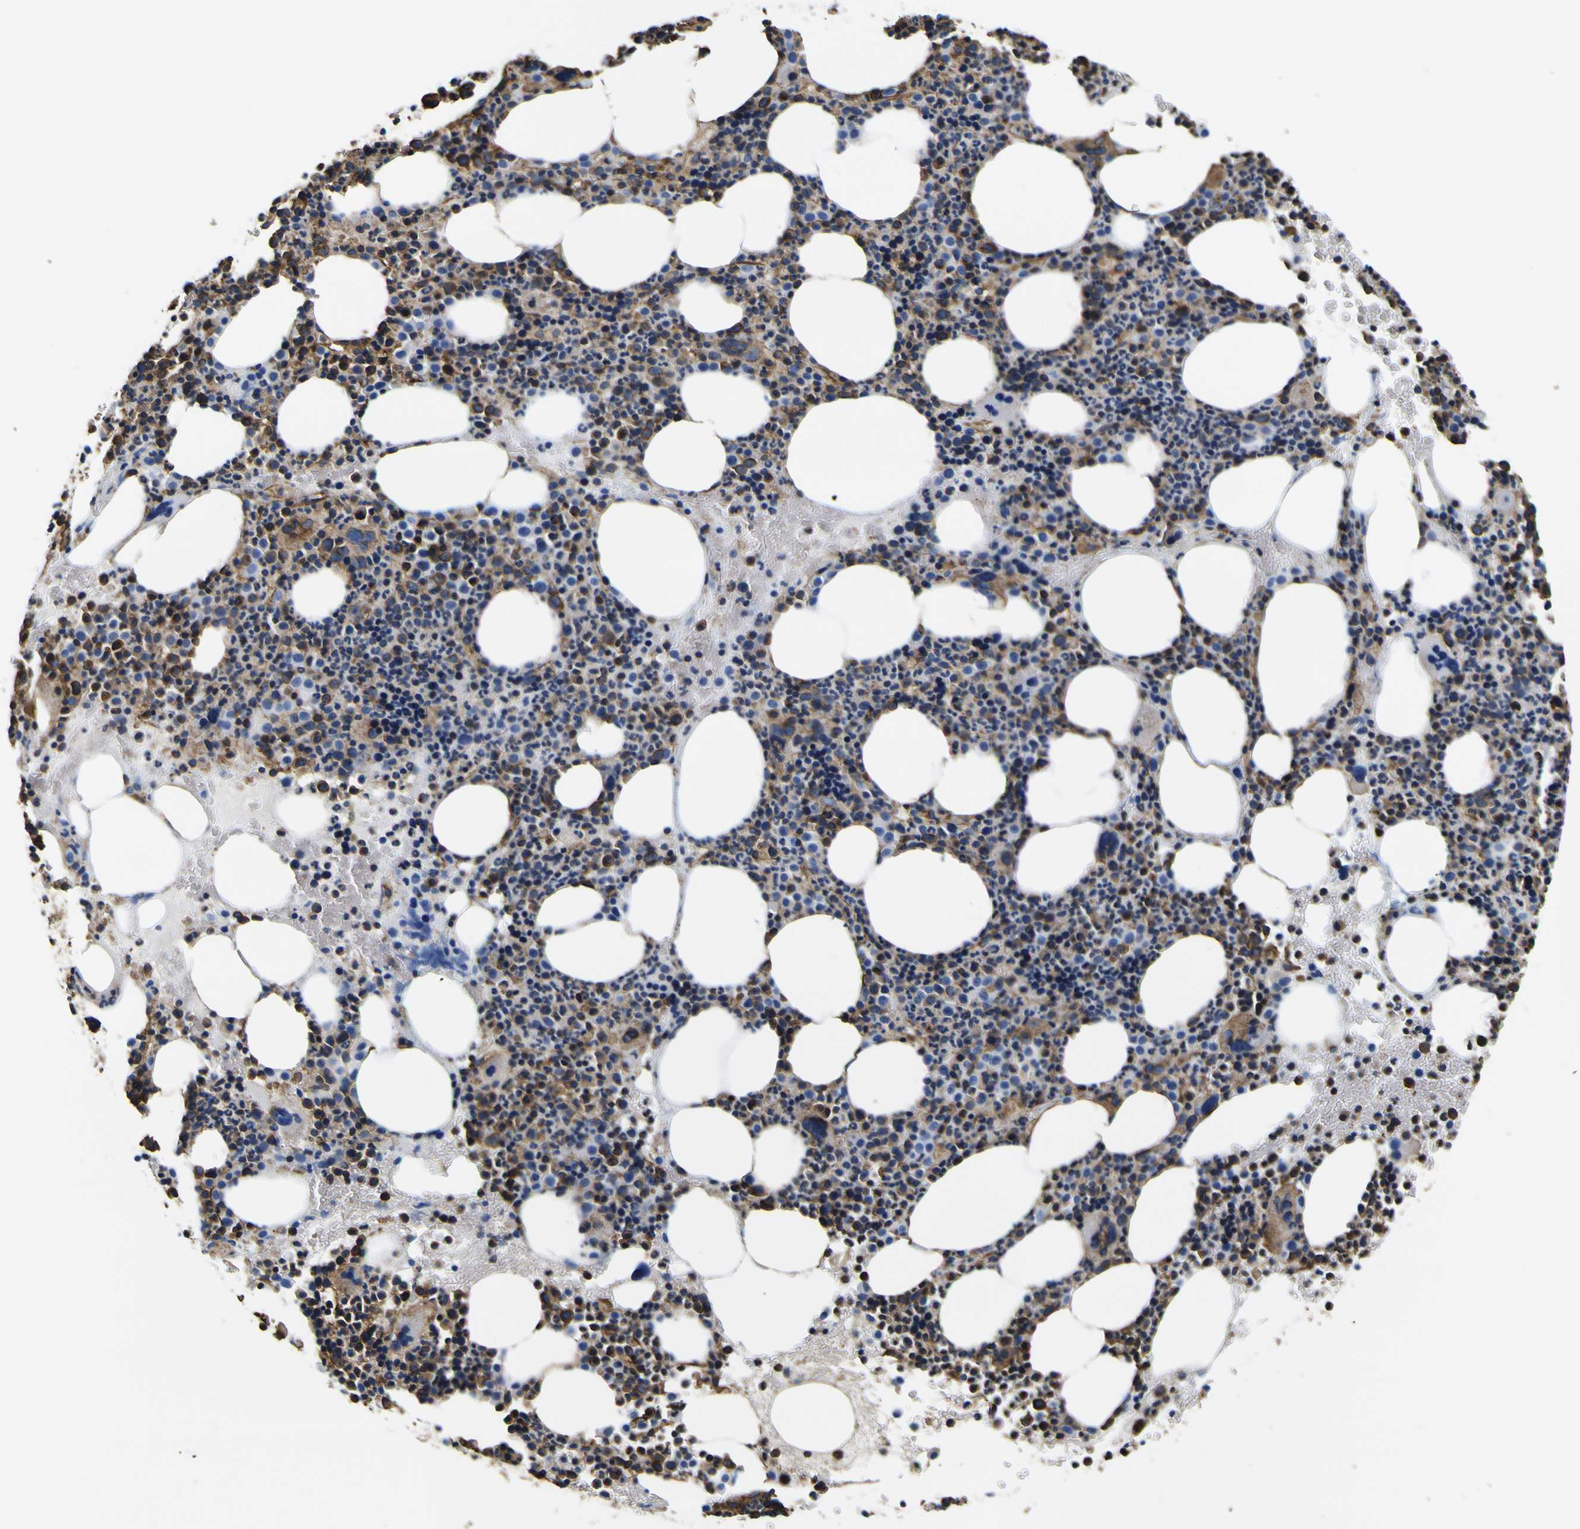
{"staining": {"intensity": "moderate", "quantity": ">75%", "location": "cytoplasmic/membranous"}, "tissue": "bone marrow", "cell_type": "Hematopoietic cells", "image_type": "normal", "snomed": [{"axis": "morphology", "description": "Normal tissue, NOS"}, {"axis": "morphology", "description": "Inflammation, NOS"}, {"axis": "topography", "description": "Bone marrow"}], "caption": "This image exhibits immunohistochemistry staining of normal human bone marrow, with medium moderate cytoplasmic/membranous positivity in approximately >75% of hematopoietic cells.", "gene": "TUBA1B", "patient": {"sex": "male", "age": 73}}